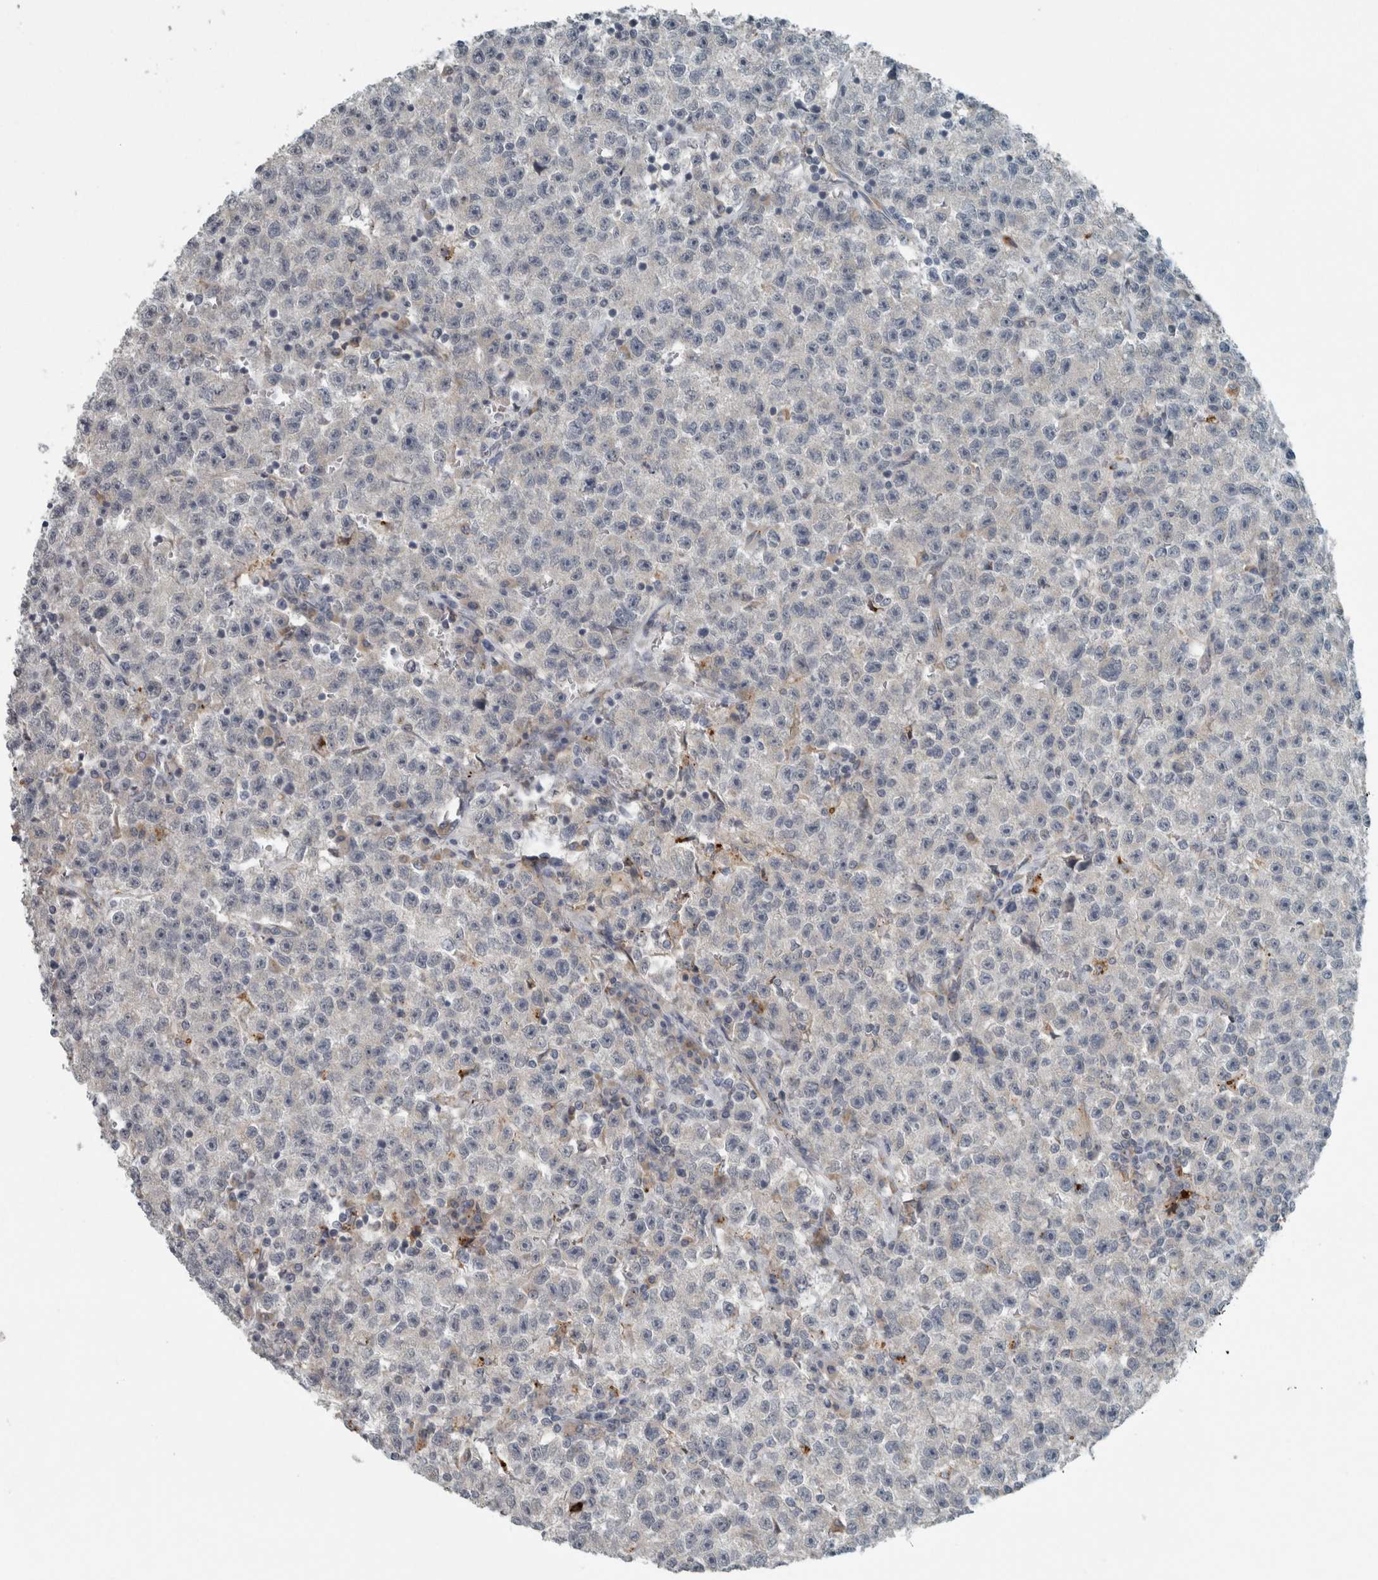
{"staining": {"intensity": "negative", "quantity": "none", "location": "none"}, "tissue": "testis cancer", "cell_type": "Tumor cells", "image_type": "cancer", "snomed": [{"axis": "morphology", "description": "Seminoma, NOS"}, {"axis": "topography", "description": "Testis"}], "caption": "High power microscopy micrograph of an immunohistochemistry (IHC) image of seminoma (testis), revealing no significant positivity in tumor cells.", "gene": "KIF1C", "patient": {"sex": "male", "age": 22}}